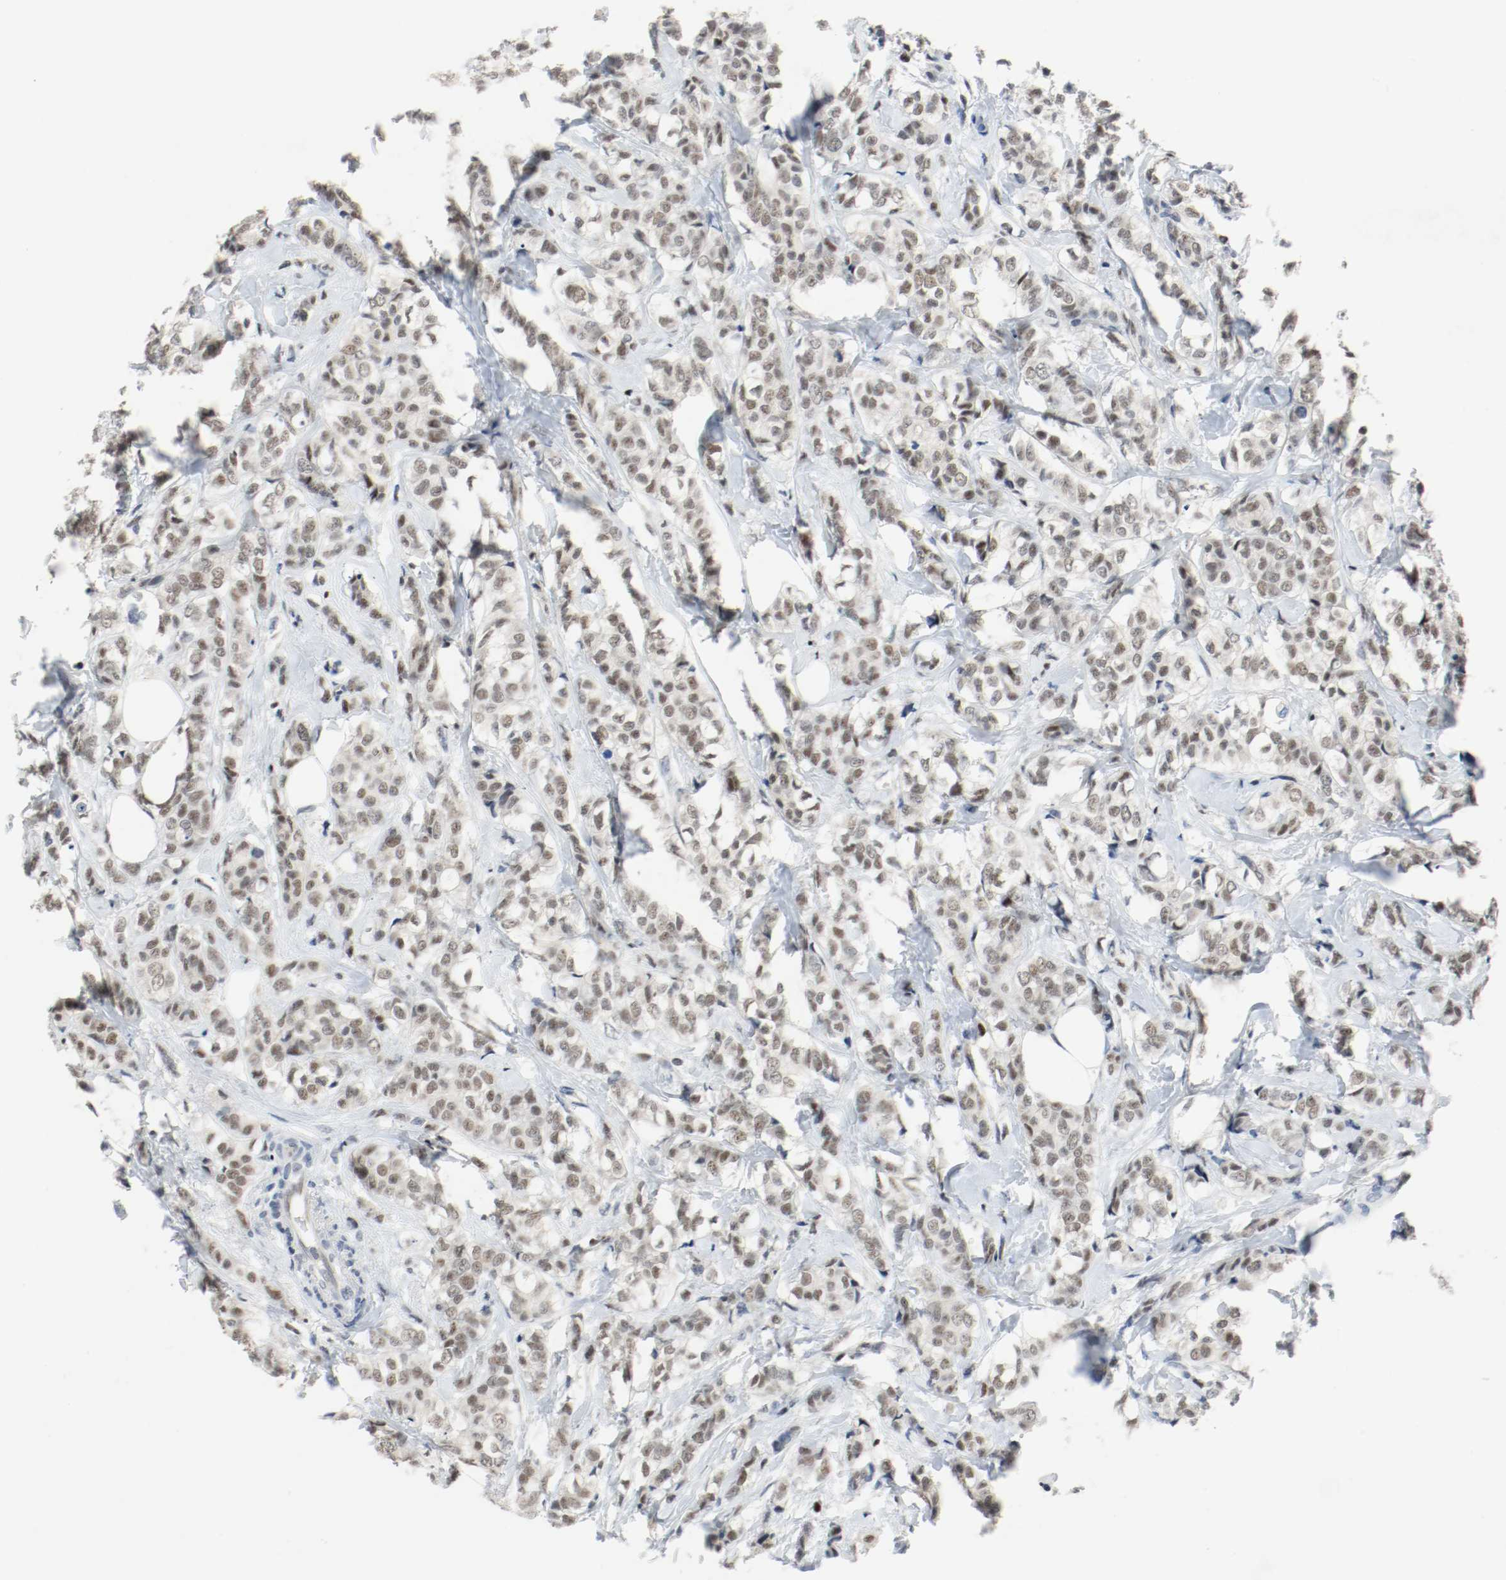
{"staining": {"intensity": "weak", "quantity": ">75%", "location": "nuclear"}, "tissue": "breast cancer", "cell_type": "Tumor cells", "image_type": "cancer", "snomed": [{"axis": "morphology", "description": "Lobular carcinoma"}, {"axis": "topography", "description": "Breast"}], "caption": "Human breast cancer stained with a protein marker shows weak staining in tumor cells.", "gene": "ASH1L", "patient": {"sex": "female", "age": 60}}